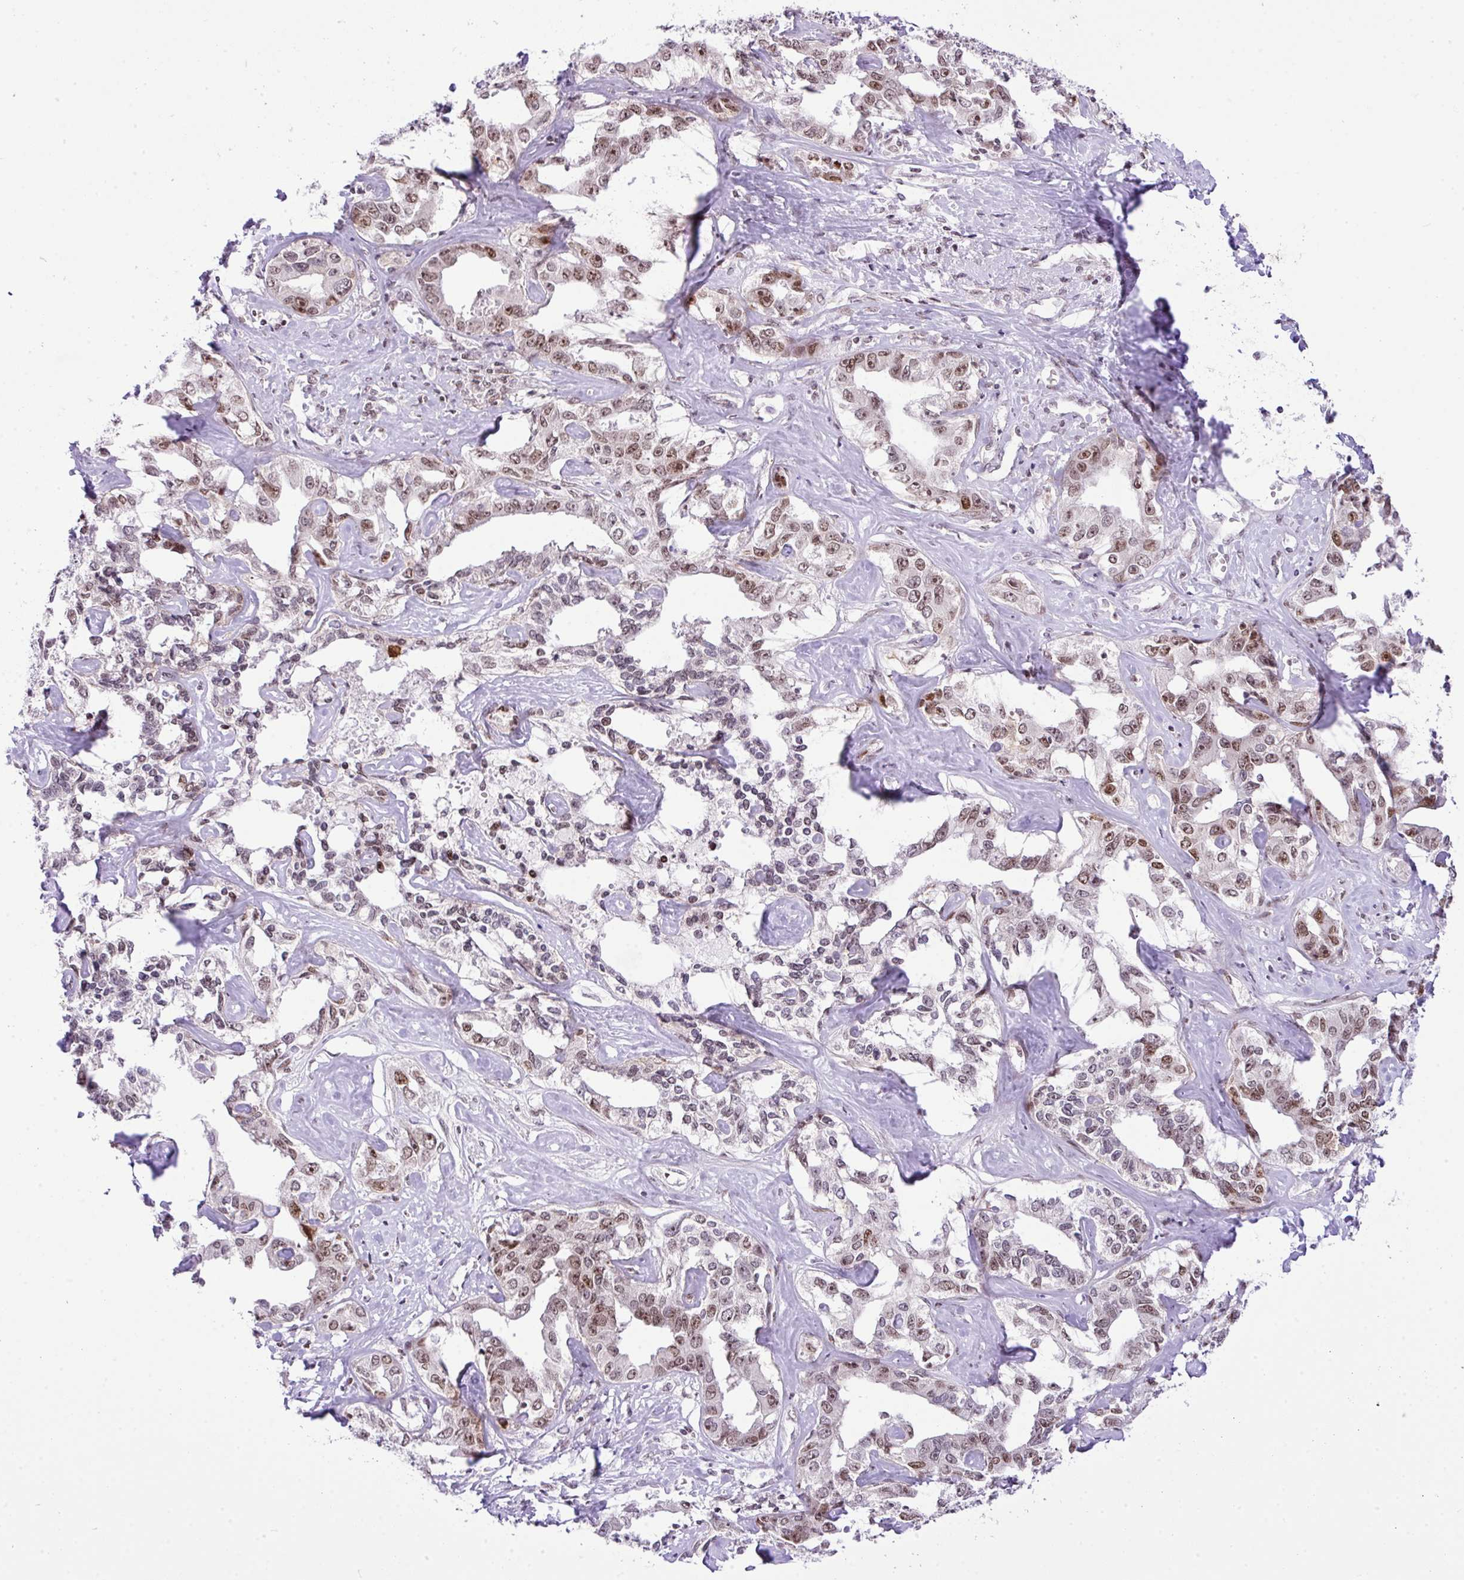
{"staining": {"intensity": "moderate", "quantity": "25%-75%", "location": "nuclear"}, "tissue": "liver cancer", "cell_type": "Tumor cells", "image_type": "cancer", "snomed": [{"axis": "morphology", "description": "Cholangiocarcinoma"}, {"axis": "topography", "description": "Liver"}], "caption": "Protein staining by immunohistochemistry demonstrates moderate nuclear positivity in about 25%-75% of tumor cells in liver cancer. The staining was performed using DAB (3,3'-diaminobenzidine), with brown indicating positive protein expression. Nuclei are stained blue with hematoxylin.", "gene": "CCDC137", "patient": {"sex": "male", "age": 59}}